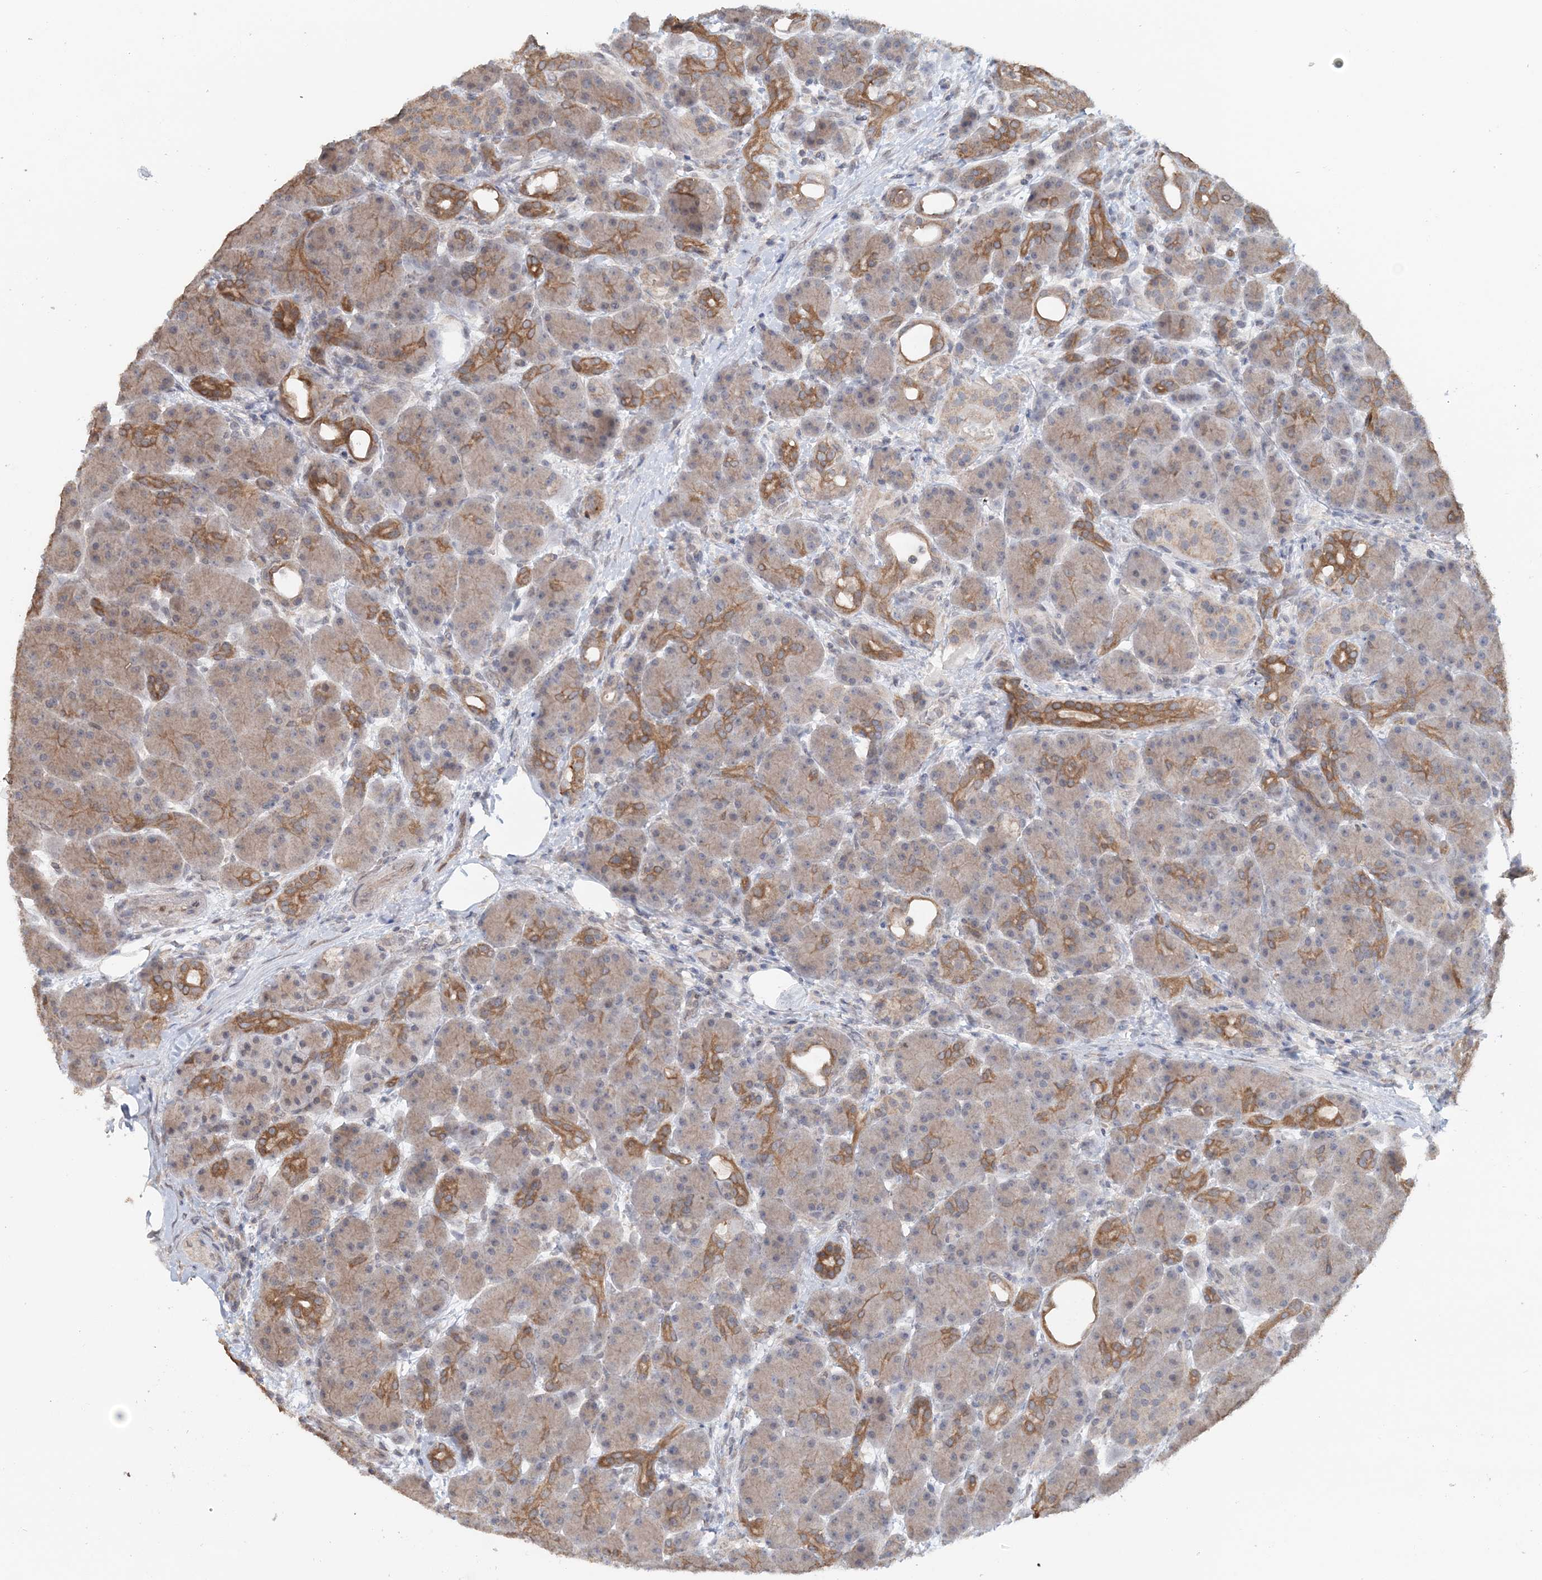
{"staining": {"intensity": "moderate", "quantity": ">75%", "location": "cytoplasmic/membranous"}, "tissue": "pancreas", "cell_type": "Exocrine glandular cells", "image_type": "normal", "snomed": [{"axis": "morphology", "description": "Normal tissue, NOS"}, {"axis": "topography", "description": "Pancreas"}], "caption": "Protein staining of benign pancreas shows moderate cytoplasmic/membranous staining in approximately >75% of exocrine glandular cells.", "gene": "FBXO38", "patient": {"sex": "male", "age": 63}}